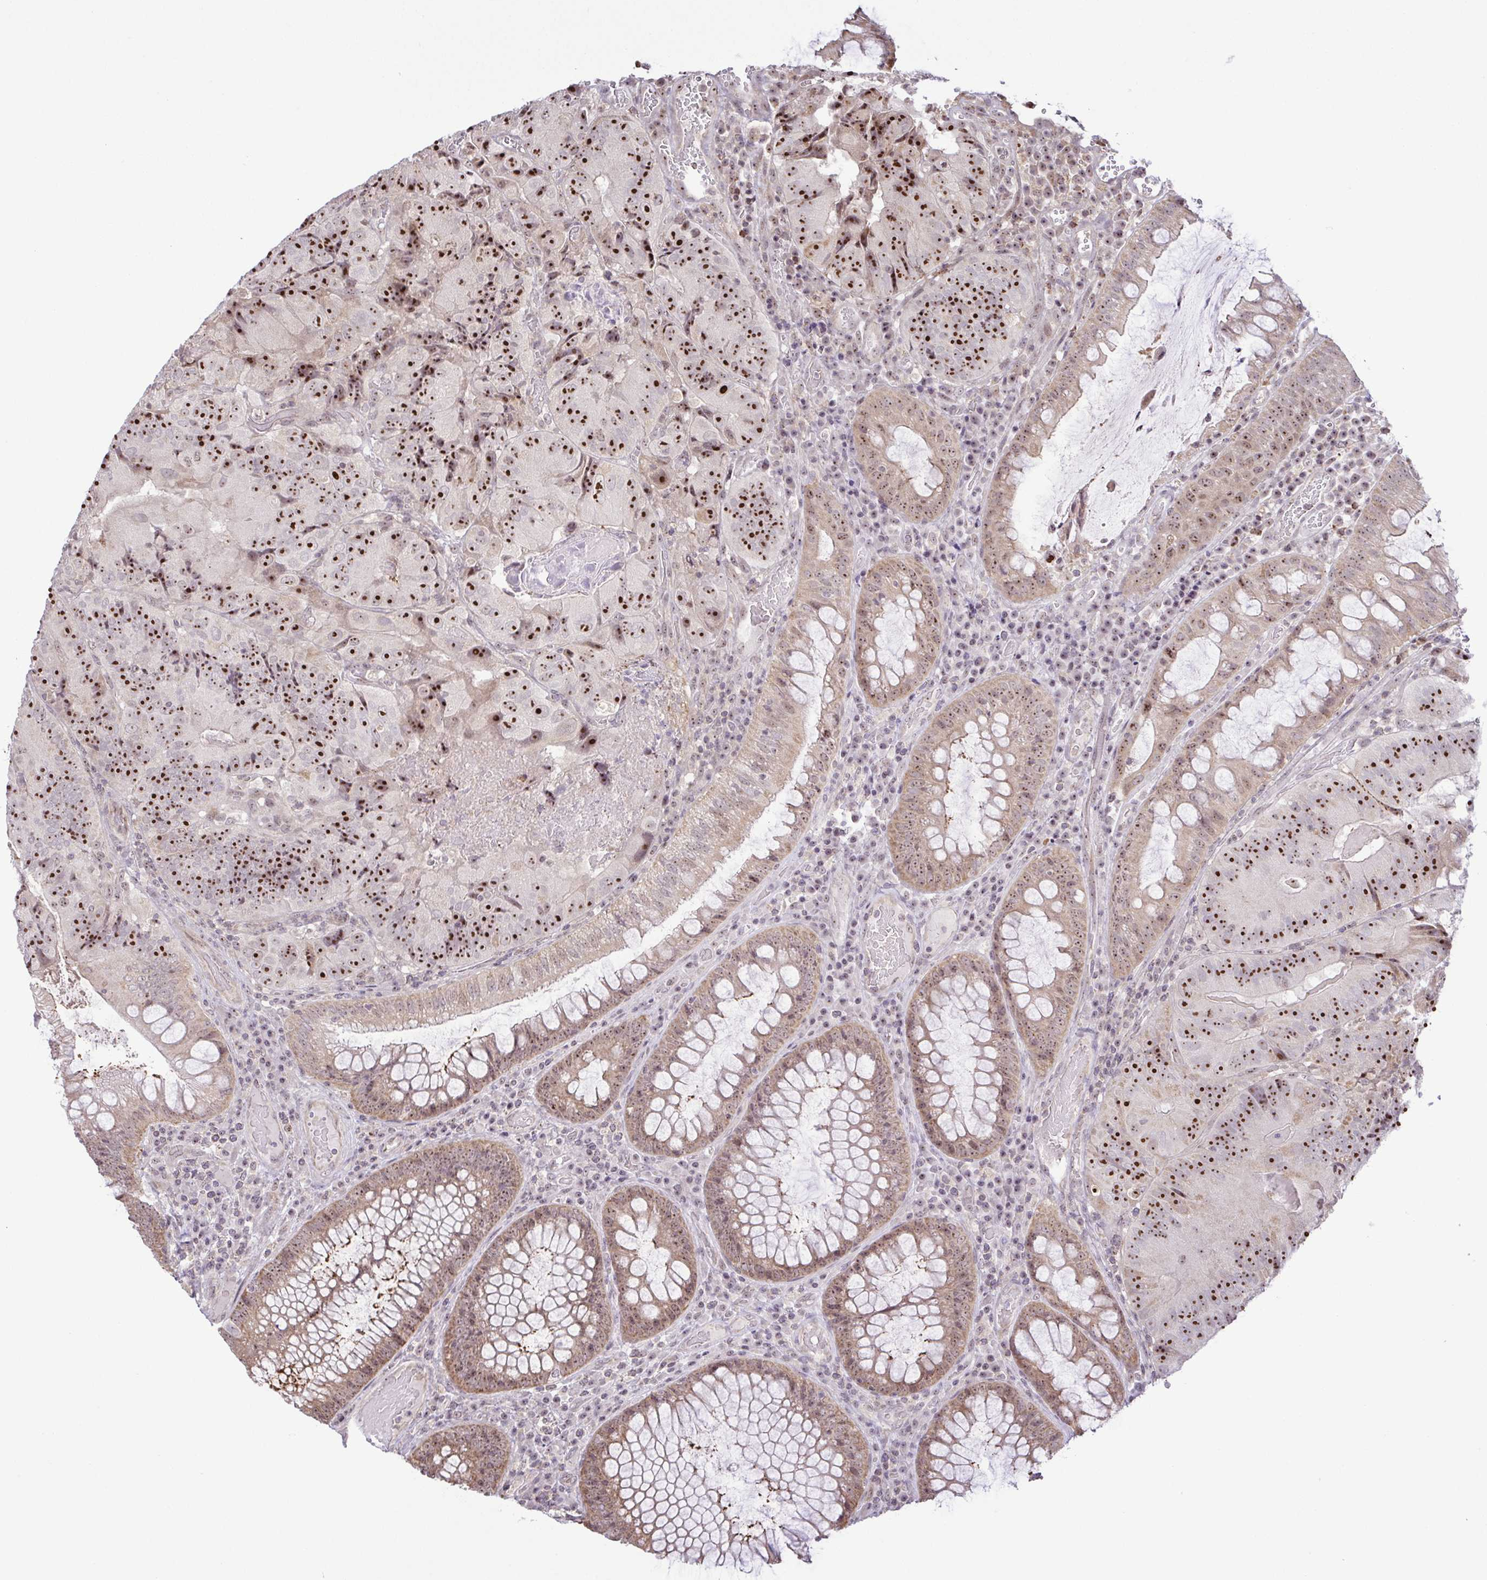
{"staining": {"intensity": "strong", "quantity": ">75%", "location": "nuclear"}, "tissue": "colorectal cancer", "cell_type": "Tumor cells", "image_type": "cancer", "snomed": [{"axis": "morphology", "description": "Adenocarcinoma, NOS"}, {"axis": "topography", "description": "Colon"}], "caption": "This histopathology image demonstrates IHC staining of colorectal adenocarcinoma, with high strong nuclear staining in approximately >75% of tumor cells.", "gene": "RSL24D1", "patient": {"sex": "female", "age": 86}}